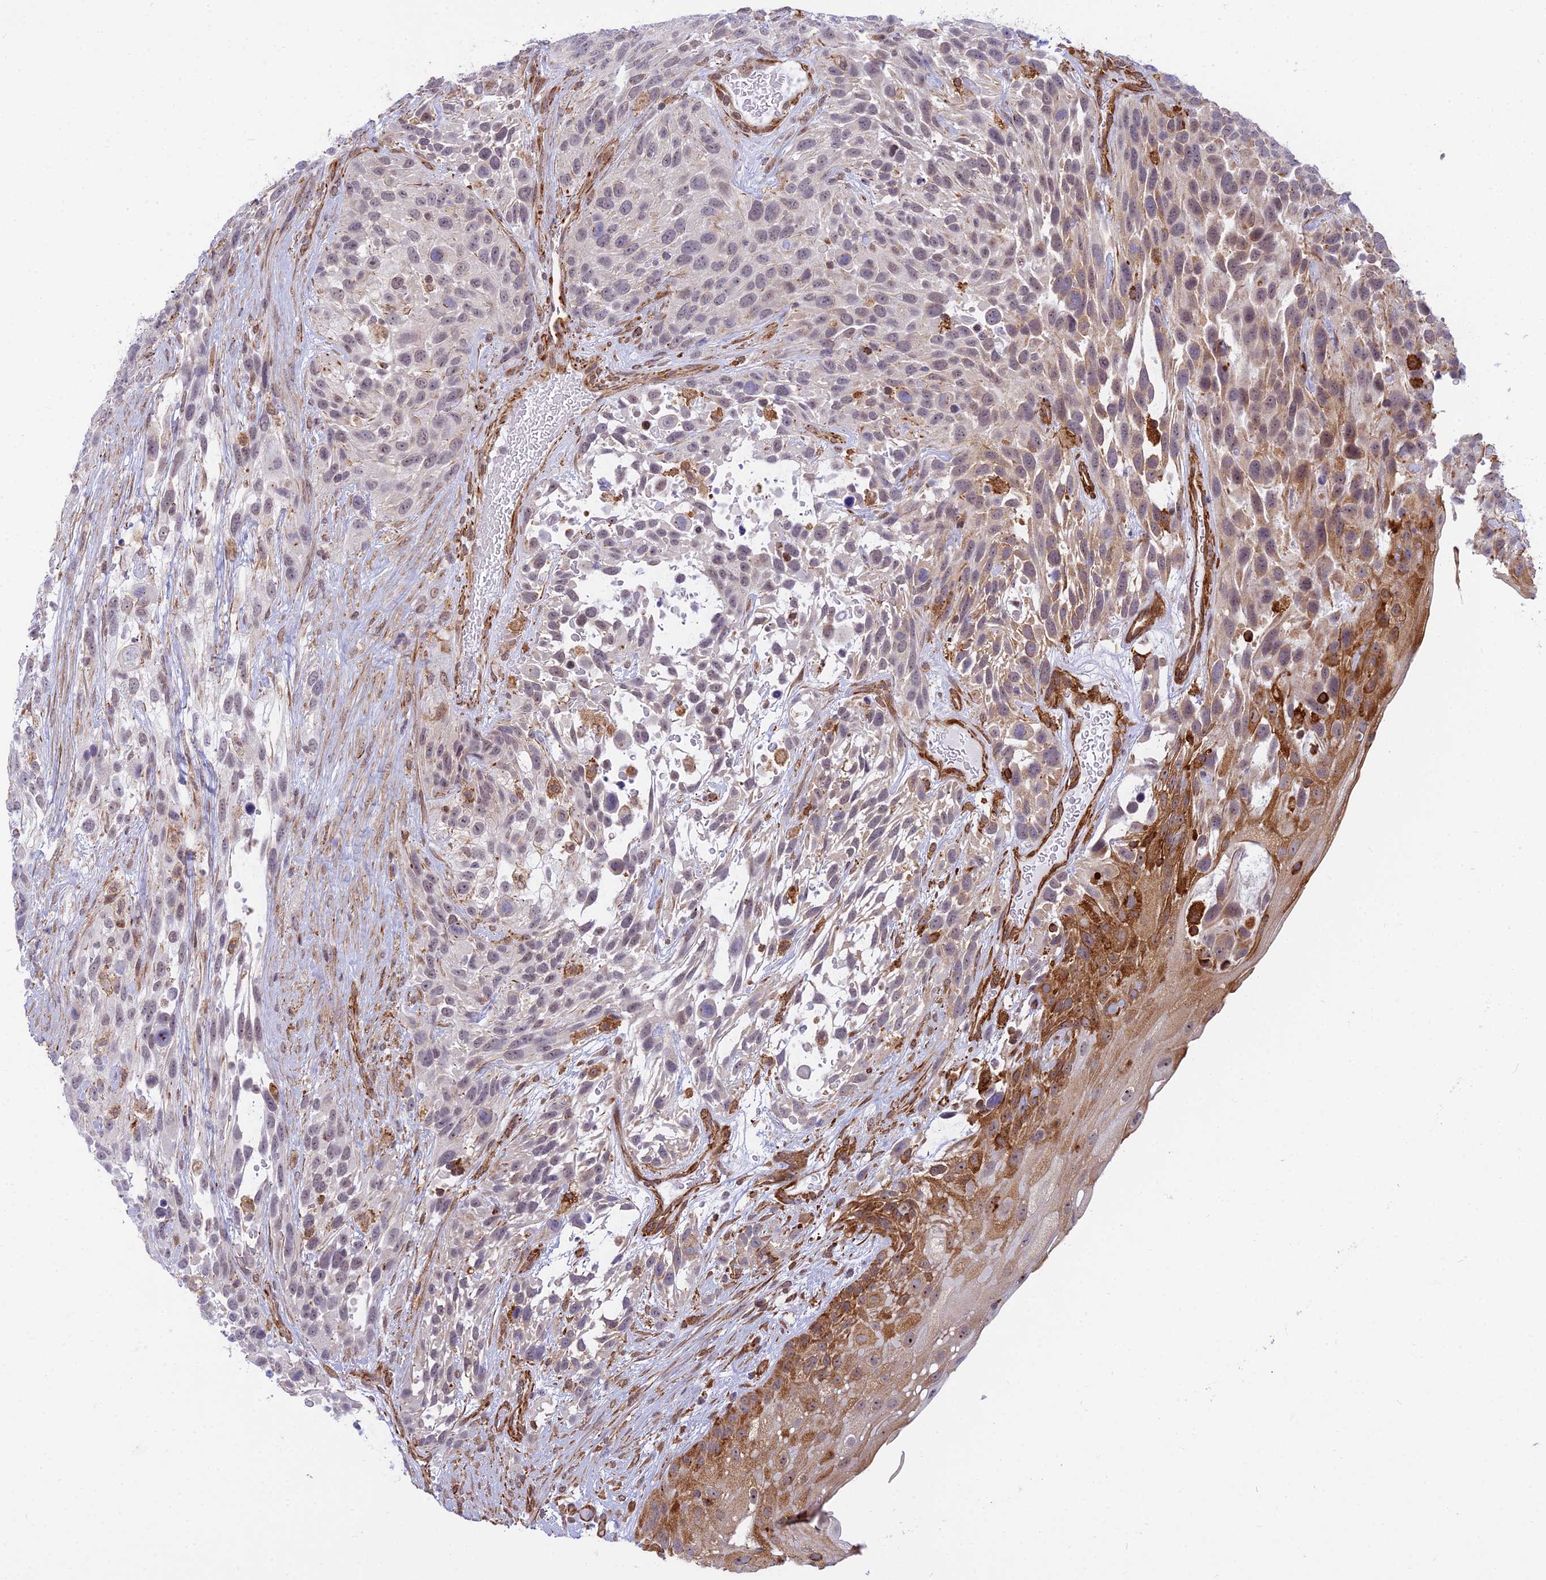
{"staining": {"intensity": "weak", "quantity": ">75%", "location": "cytoplasmic/membranous,nuclear"}, "tissue": "urothelial cancer", "cell_type": "Tumor cells", "image_type": "cancer", "snomed": [{"axis": "morphology", "description": "Urothelial carcinoma, High grade"}, {"axis": "topography", "description": "Urinary bladder"}], "caption": "Urothelial cancer stained for a protein displays weak cytoplasmic/membranous and nuclear positivity in tumor cells.", "gene": "SAPCD2", "patient": {"sex": "female", "age": 70}}